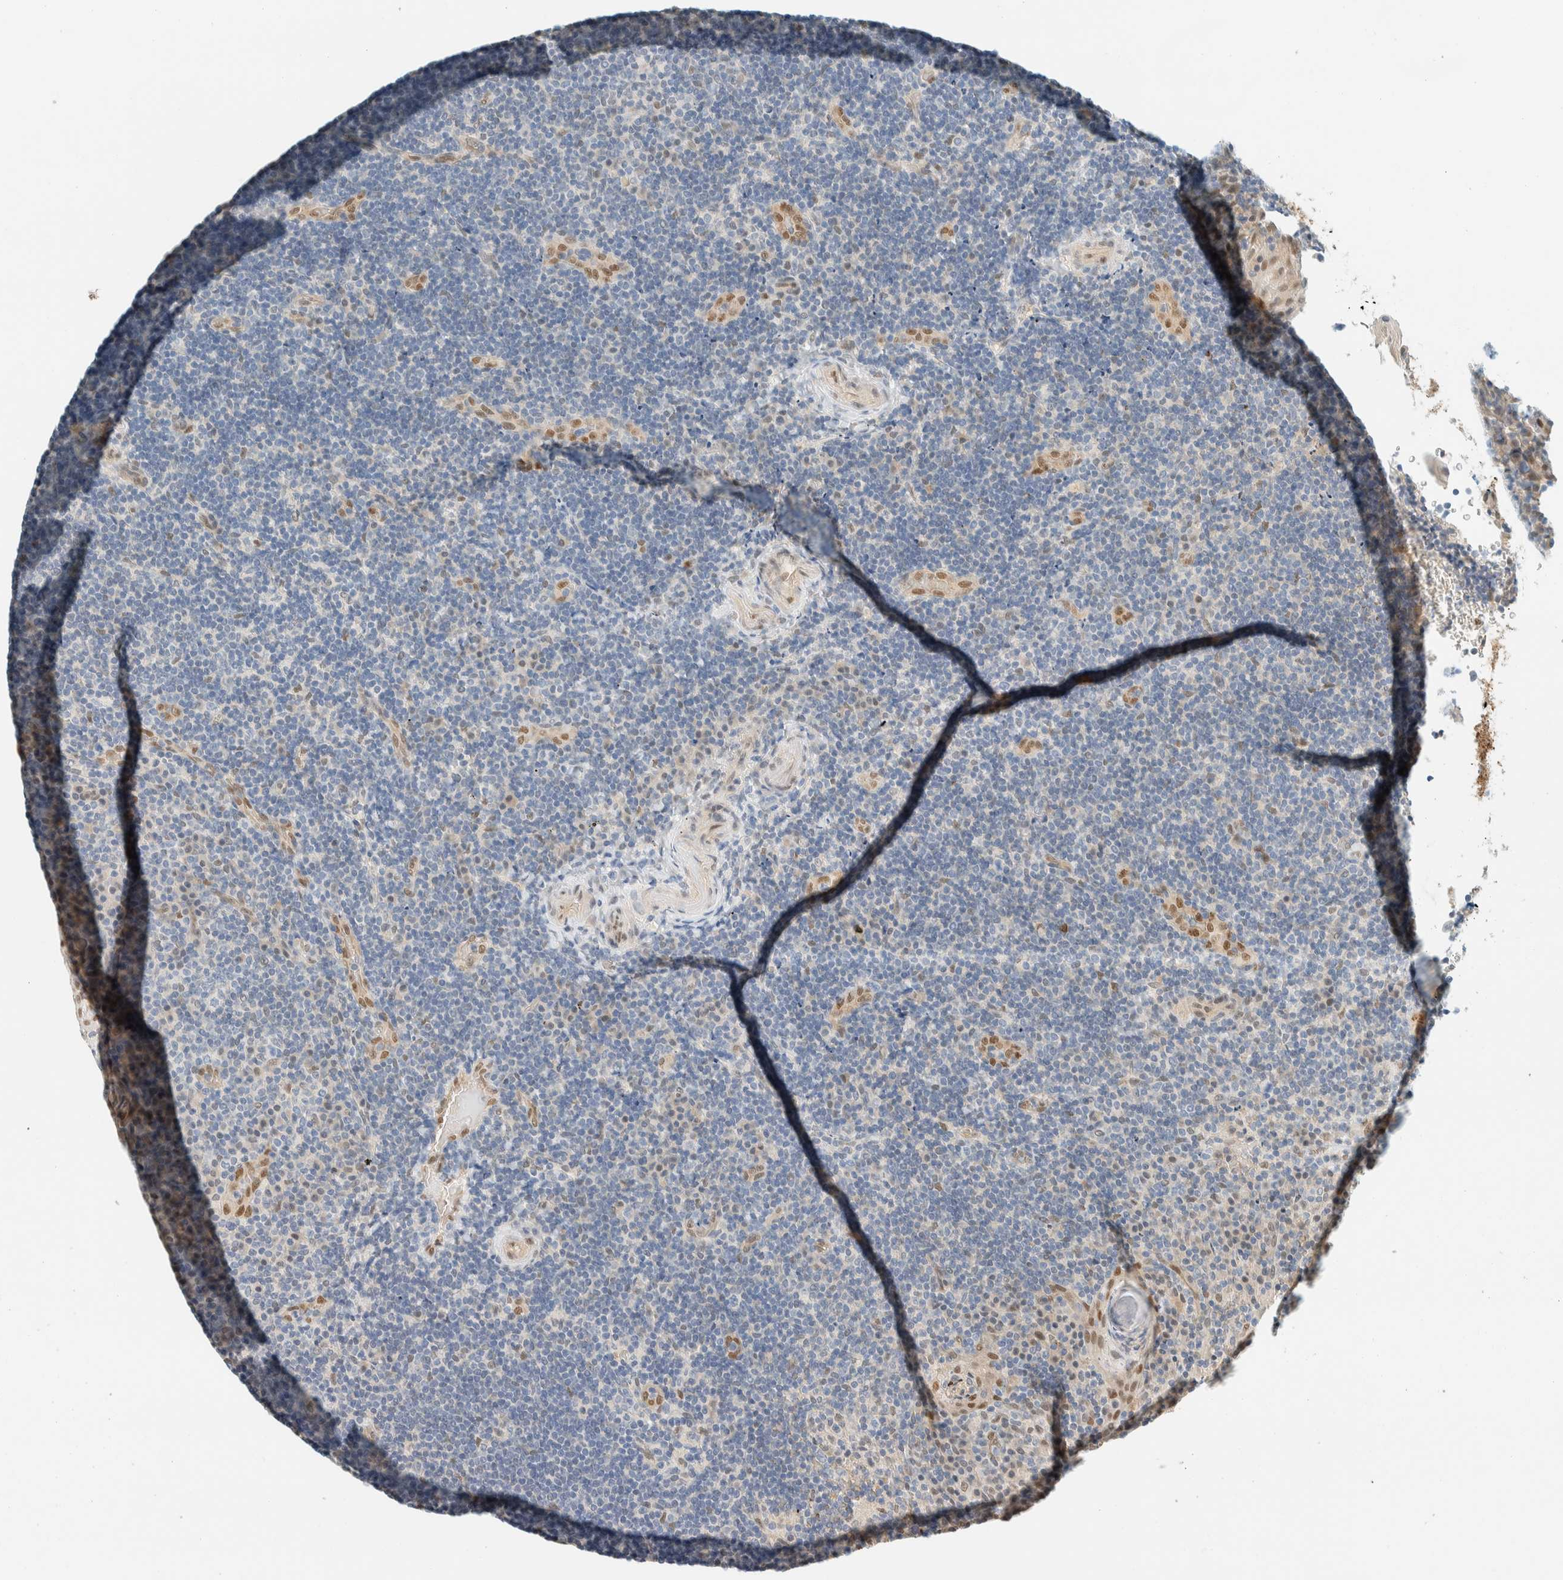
{"staining": {"intensity": "negative", "quantity": "none", "location": "none"}, "tissue": "lymphoma", "cell_type": "Tumor cells", "image_type": "cancer", "snomed": [{"axis": "morphology", "description": "Malignant lymphoma, non-Hodgkin's type, High grade"}, {"axis": "topography", "description": "Tonsil"}], "caption": "An immunohistochemistry (IHC) histopathology image of high-grade malignant lymphoma, non-Hodgkin's type is shown. There is no staining in tumor cells of high-grade malignant lymphoma, non-Hodgkin's type.", "gene": "TSTD2", "patient": {"sex": "female", "age": 36}}